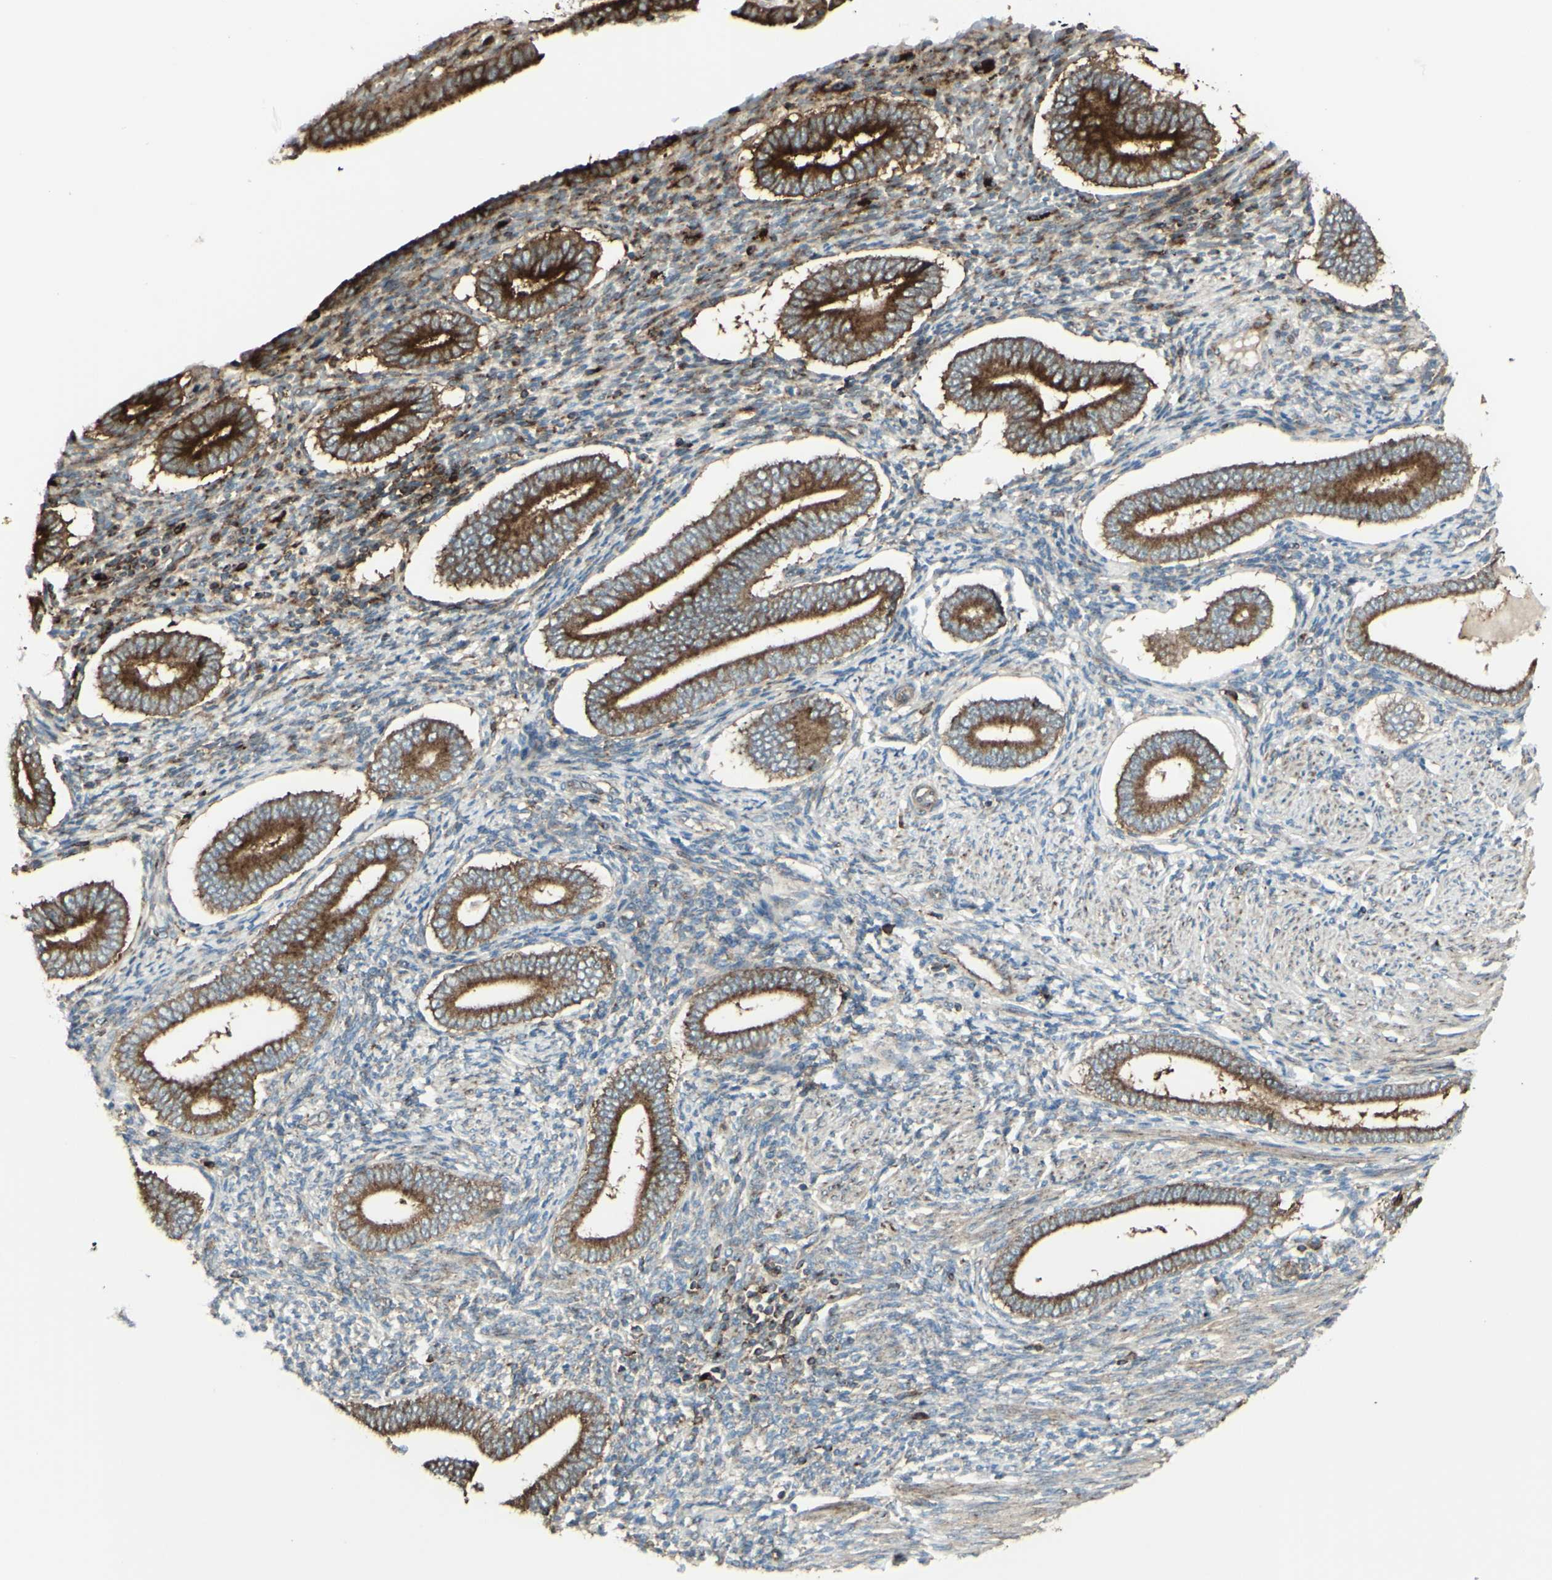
{"staining": {"intensity": "moderate", "quantity": "<25%", "location": "cytoplasmic/membranous"}, "tissue": "endometrium", "cell_type": "Cells in endometrial stroma", "image_type": "normal", "snomed": [{"axis": "morphology", "description": "Normal tissue, NOS"}, {"axis": "topography", "description": "Endometrium"}], "caption": "Immunohistochemical staining of normal endometrium shows <25% levels of moderate cytoplasmic/membranous protein expression in about <25% of cells in endometrial stroma.", "gene": "NAPA", "patient": {"sex": "female", "age": 42}}